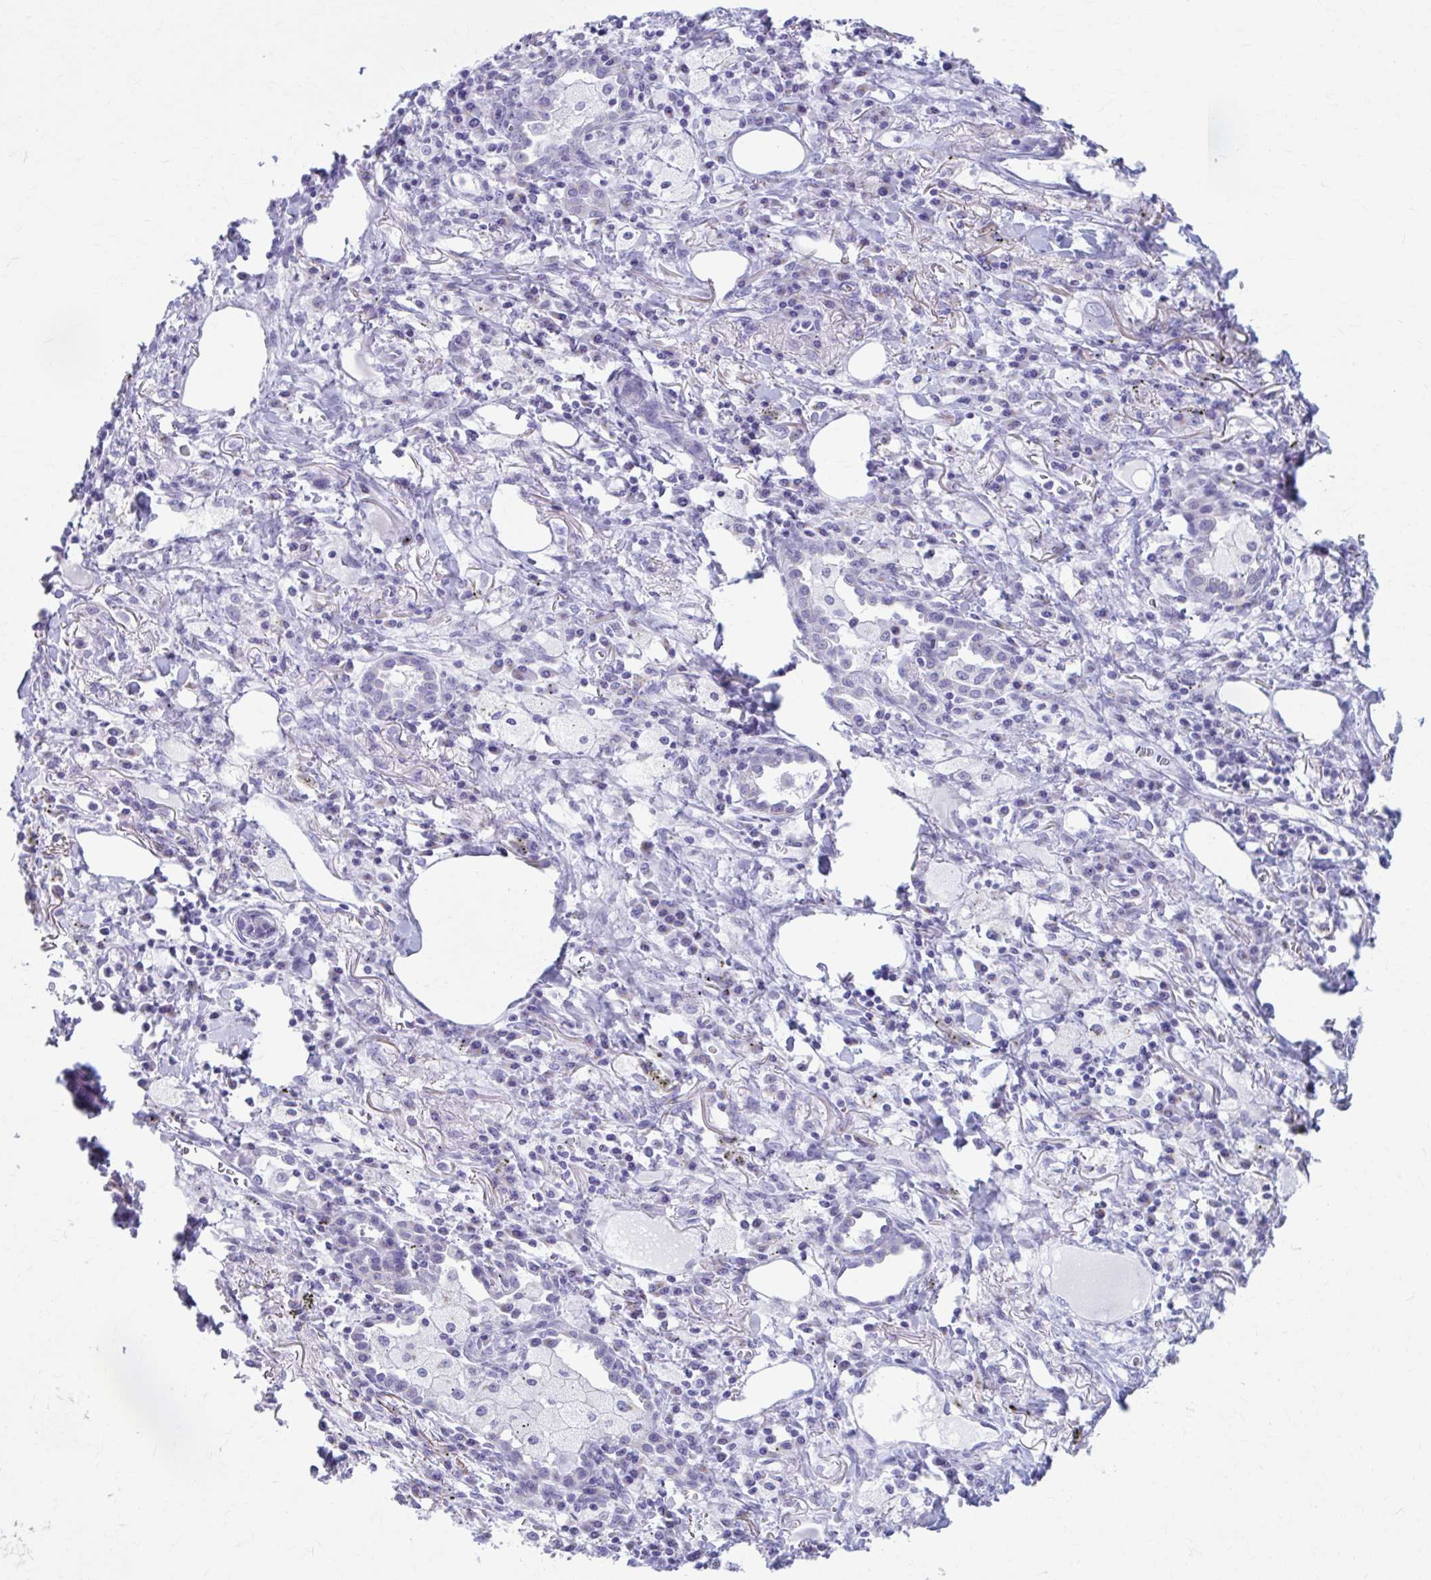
{"staining": {"intensity": "negative", "quantity": "none", "location": "none"}, "tissue": "lung cancer", "cell_type": "Tumor cells", "image_type": "cancer", "snomed": [{"axis": "morphology", "description": "Squamous cell carcinoma, NOS"}, {"axis": "topography", "description": "Lung"}], "caption": "Lung squamous cell carcinoma stained for a protein using immunohistochemistry displays no staining tumor cells.", "gene": "KCNE2", "patient": {"sex": "male", "age": 74}}